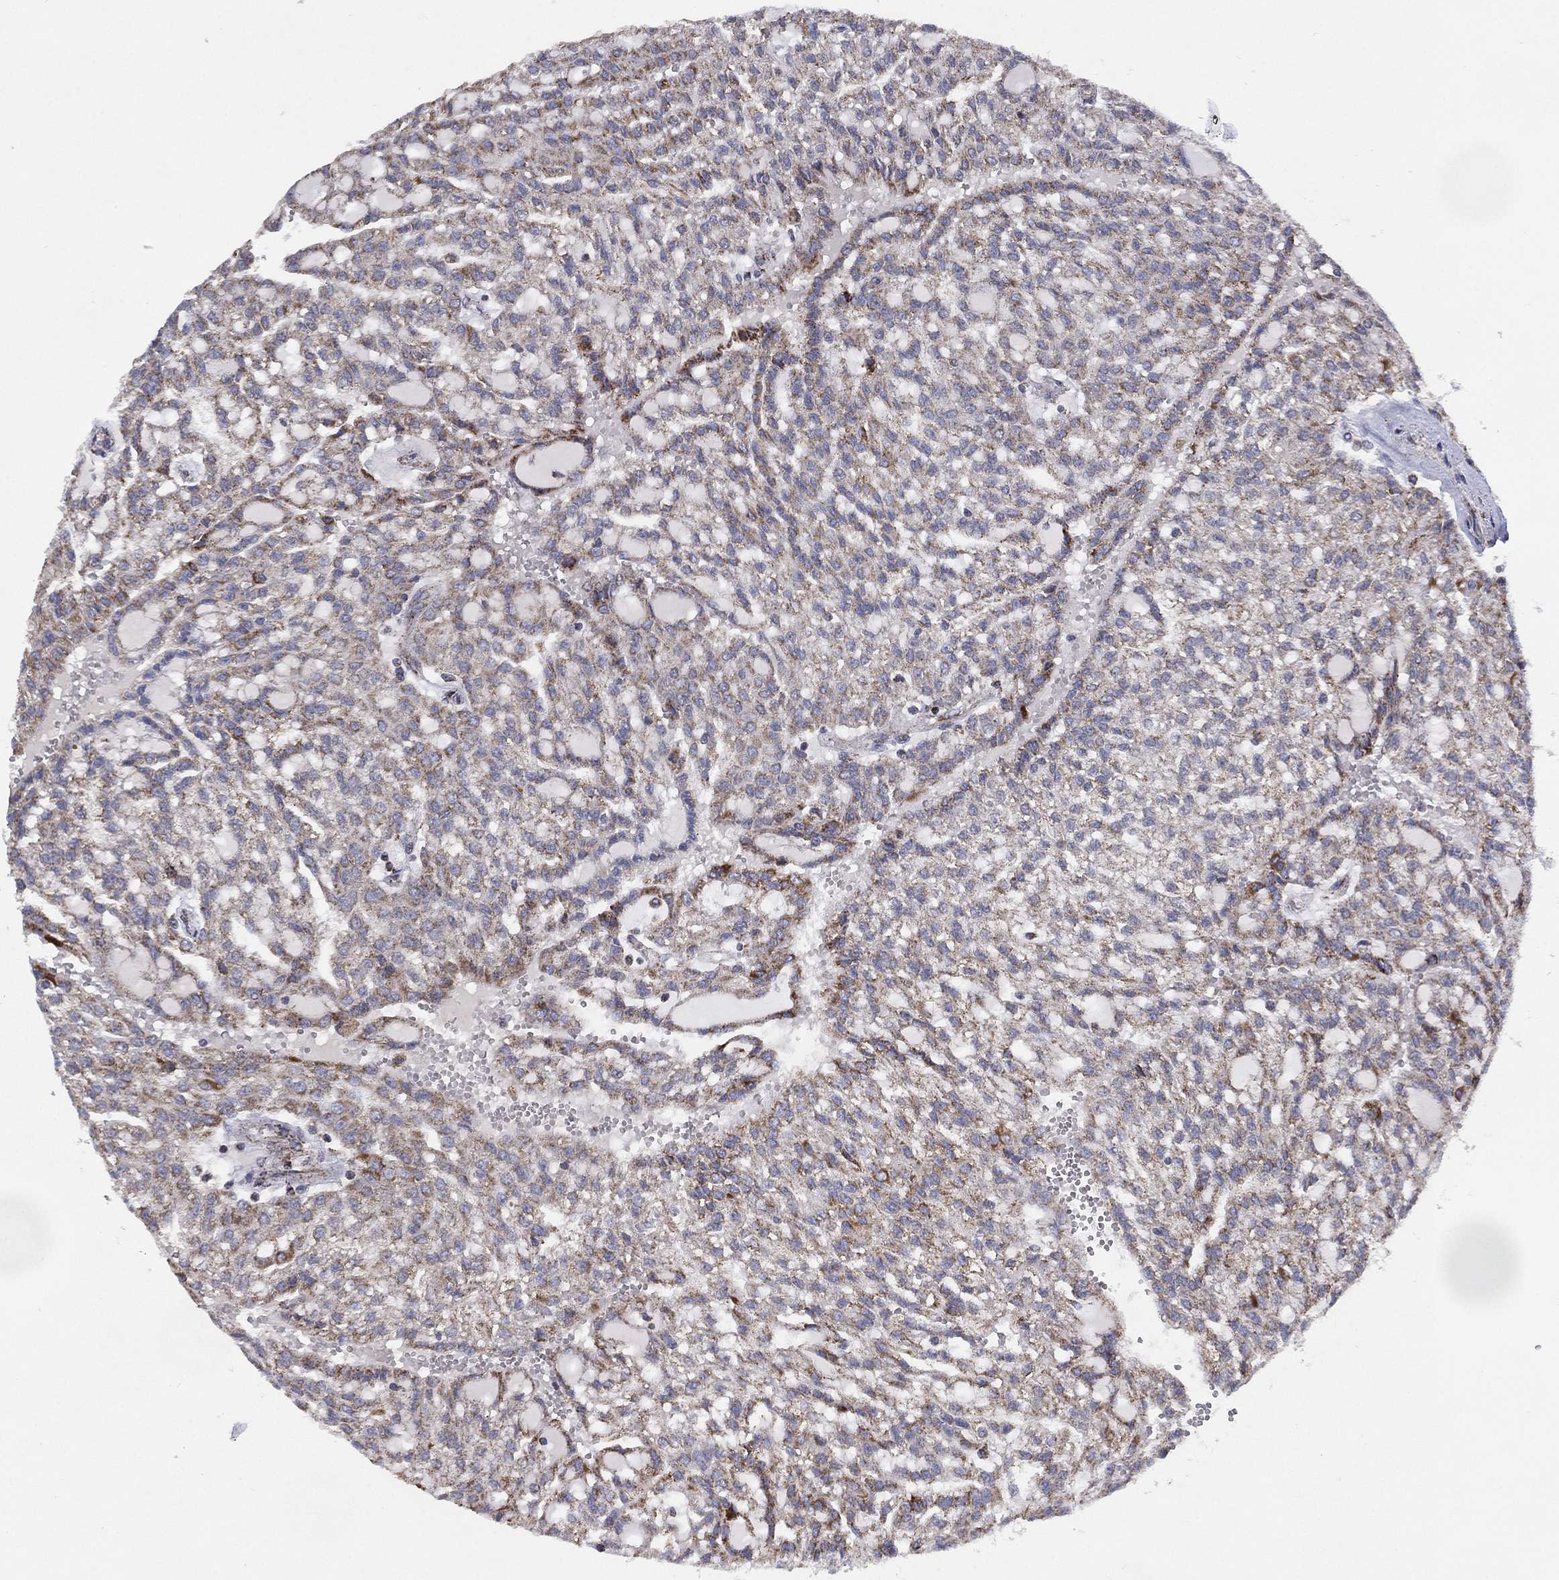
{"staining": {"intensity": "moderate", "quantity": "25%-75%", "location": "cytoplasmic/membranous"}, "tissue": "renal cancer", "cell_type": "Tumor cells", "image_type": "cancer", "snomed": [{"axis": "morphology", "description": "Adenocarcinoma, NOS"}, {"axis": "topography", "description": "Kidney"}], "caption": "Tumor cells display moderate cytoplasmic/membranous staining in about 25%-75% of cells in renal cancer (adenocarcinoma).", "gene": "PPP2R5A", "patient": {"sex": "male", "age": 63}}